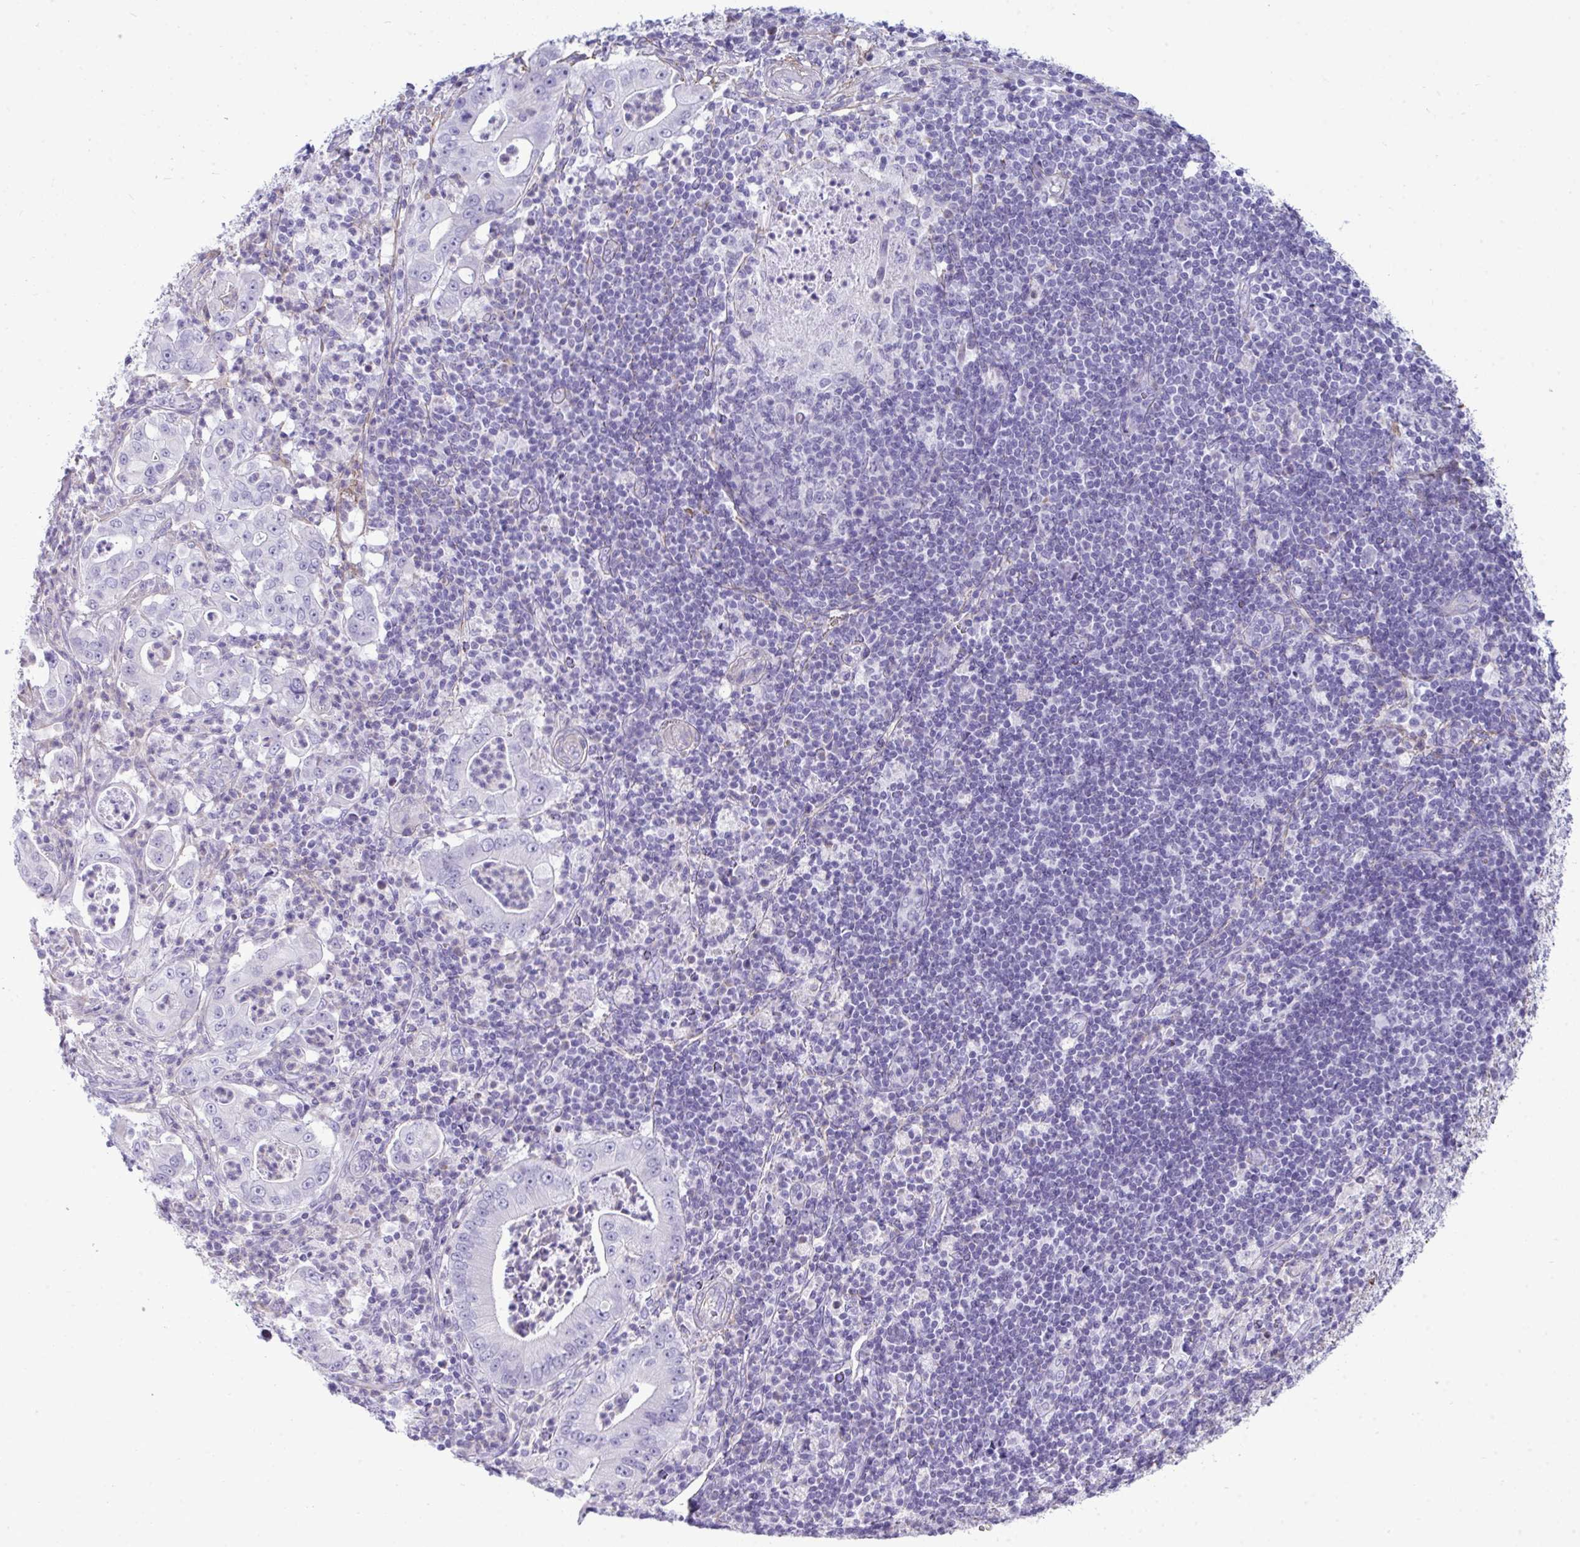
{"staining": {"intensity": "negative", "quantity": "none", "location": "none"}, "tissue": "pancreatic cancer", "cell_type": "Tumor cells", "image_type": "cancer", "snomed": [{"axis": "morphology", "description": "Adenocarcinoma, NOS"}, {"axis": "topography", "description": "Pancreas"}], "caption": "Immunohistochemistry histopathology image of neoplastic tissue: pancreatic cancer (adenocarcinoma) stained with DAB reveals no significant protein expression in tumor cells. (DAB (3,3'-diaminobenzidine) immunohistochemistry (IHC), high magnification).", "gene": "MYH10", "patient": {"sex": "male", "age": 71}}